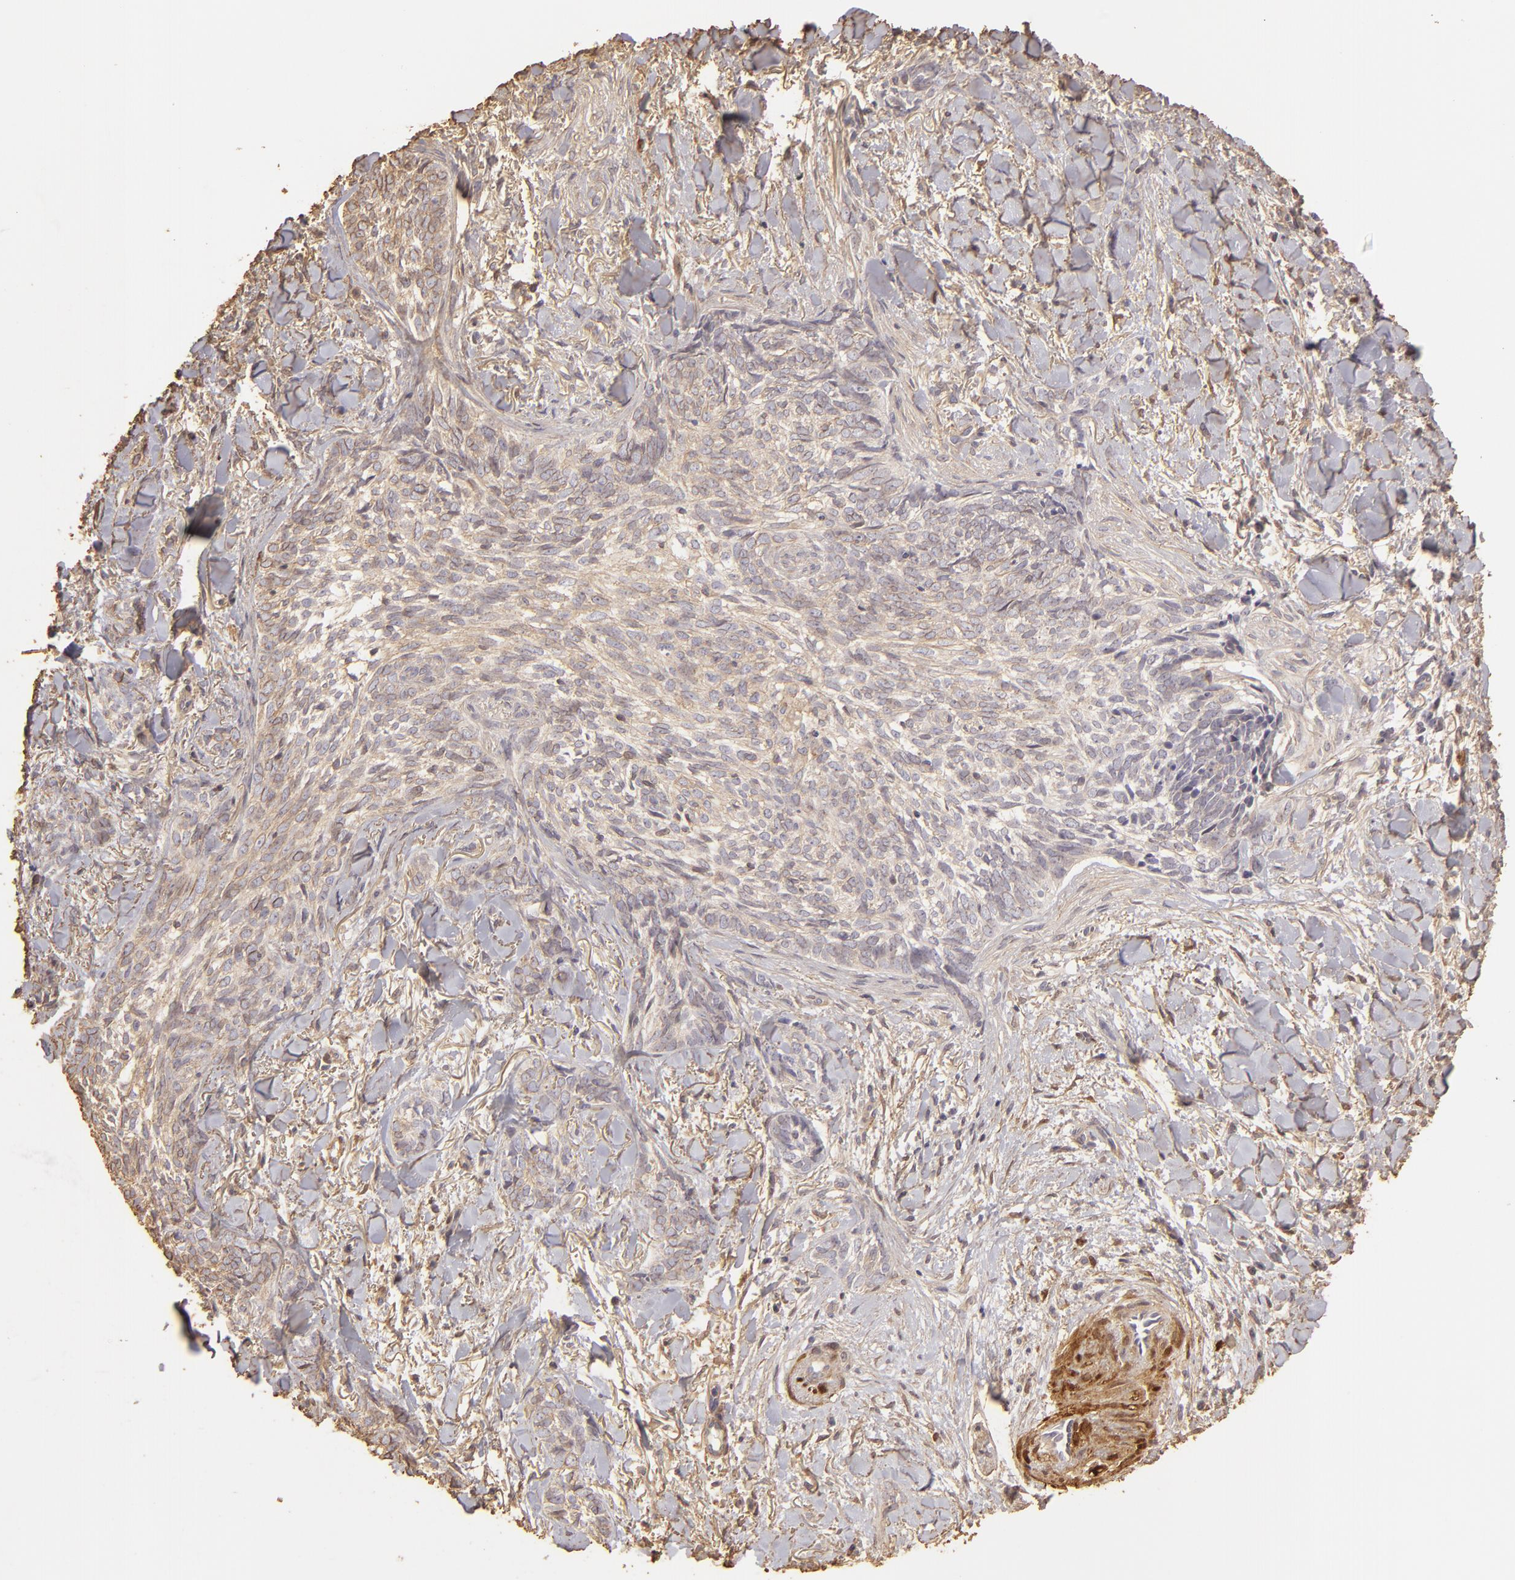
{"staining": {"intensity": "weak", "quantity": "25%-75%", "location": "cytoplasmic/membranous"}, "tissue": "skin cancer", "cell_type": "Tumor cells", "image_type": "cancer", "snomed": [{"axis": "morphology", "description": "Basal cell carcinoma"}, {"axis": "topography", "description": "Skin"}], "caption": "Tumor cells show low levels of weak cytoplasmic/membranous expression in about 25%-75% of cells in human basal cell carcinoma (skin). The staining is performed using DAB brown chromogen to label protein expression. The nuclei are counter-stained blue using hematoxylin.", "gene": "HSPB6", "patient": {"sex": "female", "age": 81}}